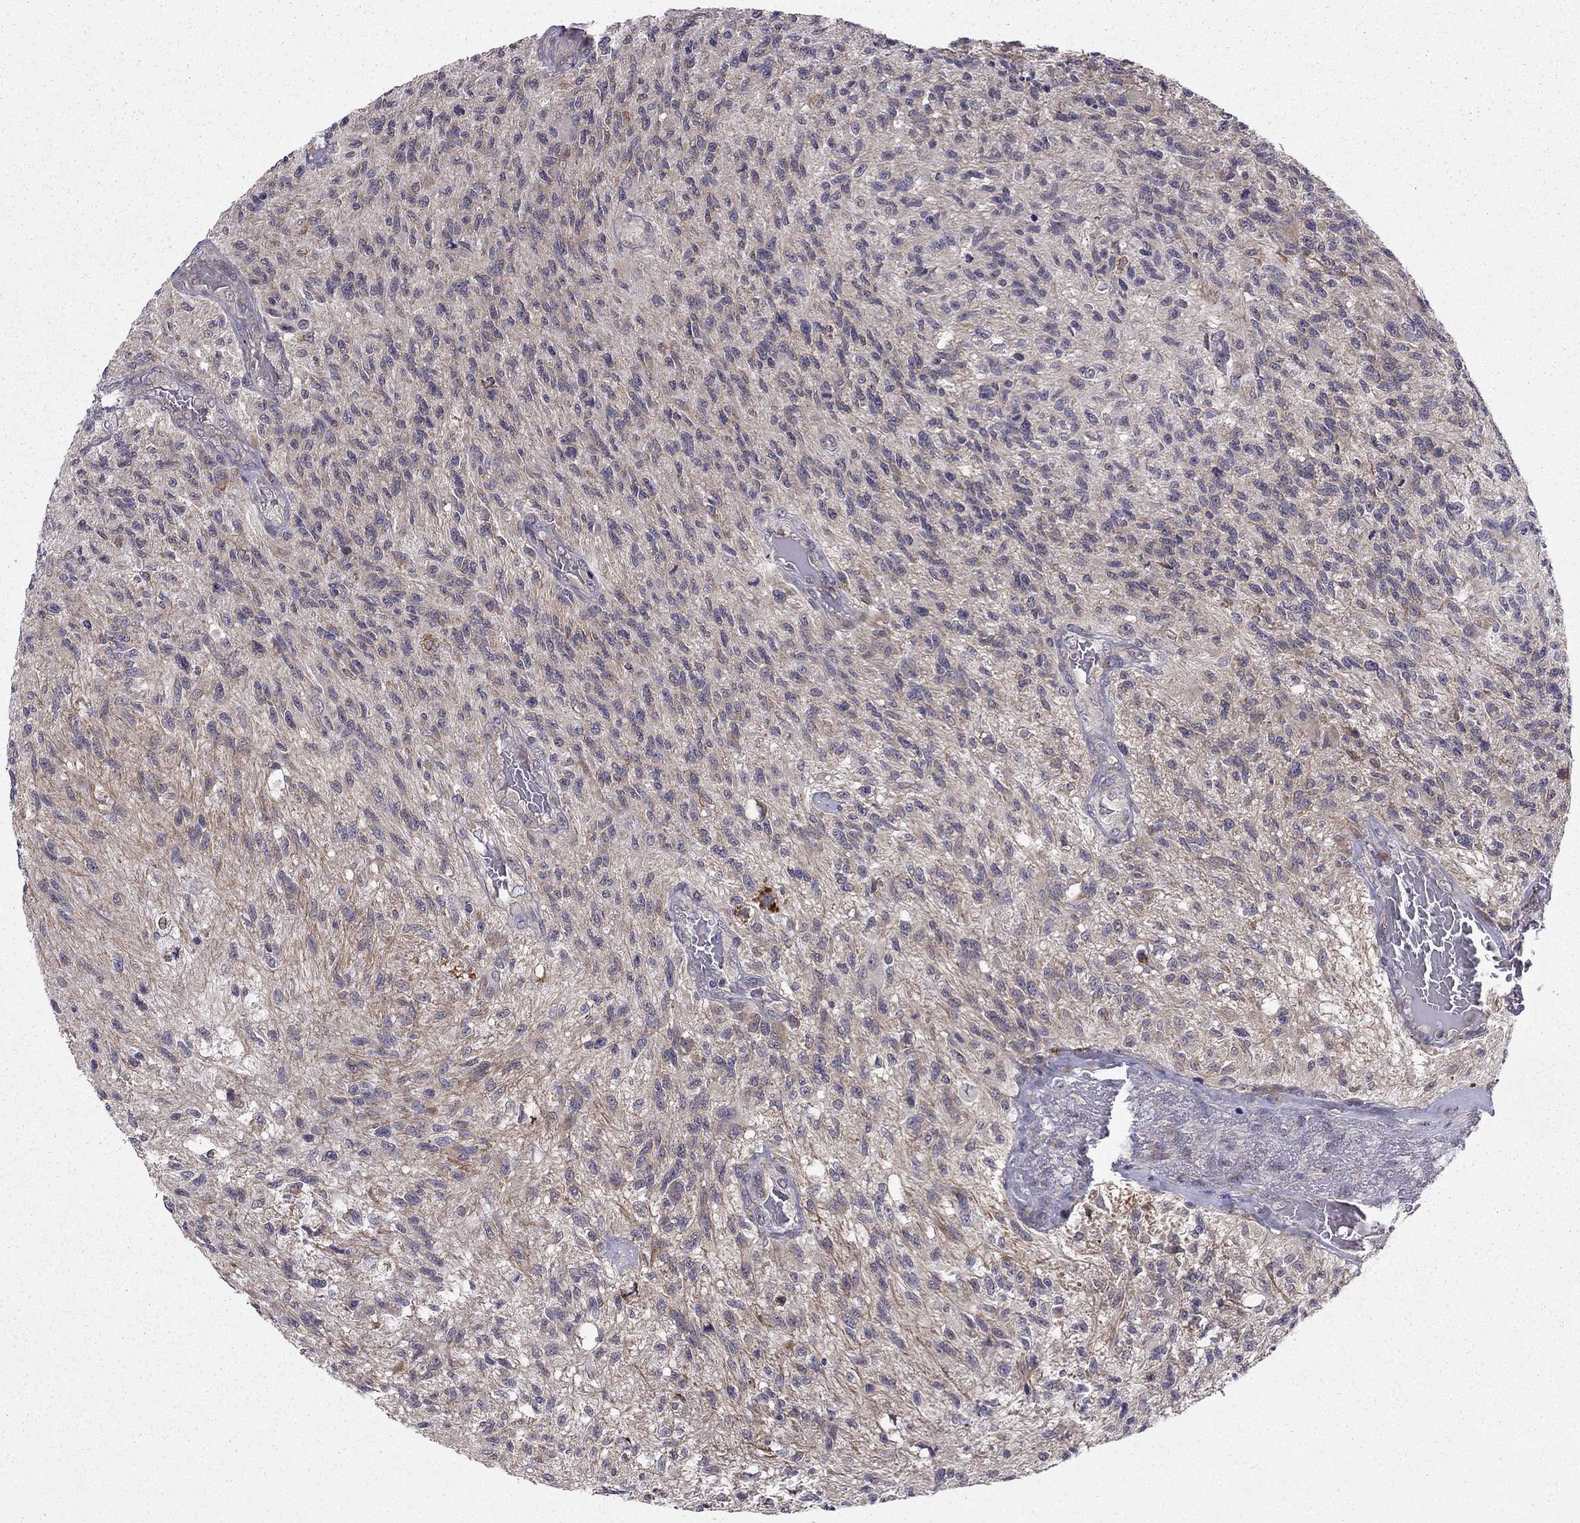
{"staining": {"intensity": "negative", "quantity": "none", "location": "none"}, "tissue": "glioma", "cell_type": "Tumor cells", "image_type": "cancer", "snomed": [{"axis": "morphology", "description": "Glioma, malignant, High grade"}, {"axis": "topography", "description": "Brain"}], "caption": "A micrograph of glioma stained for a protein exhibits no brown staining in tumor cells. The staining is performed using DAB brown chromogen with nuclei counter-stained in using hematoxylin.", "gene": "ARHGEF28", "patient": {"sex": "male", "age": 56}}